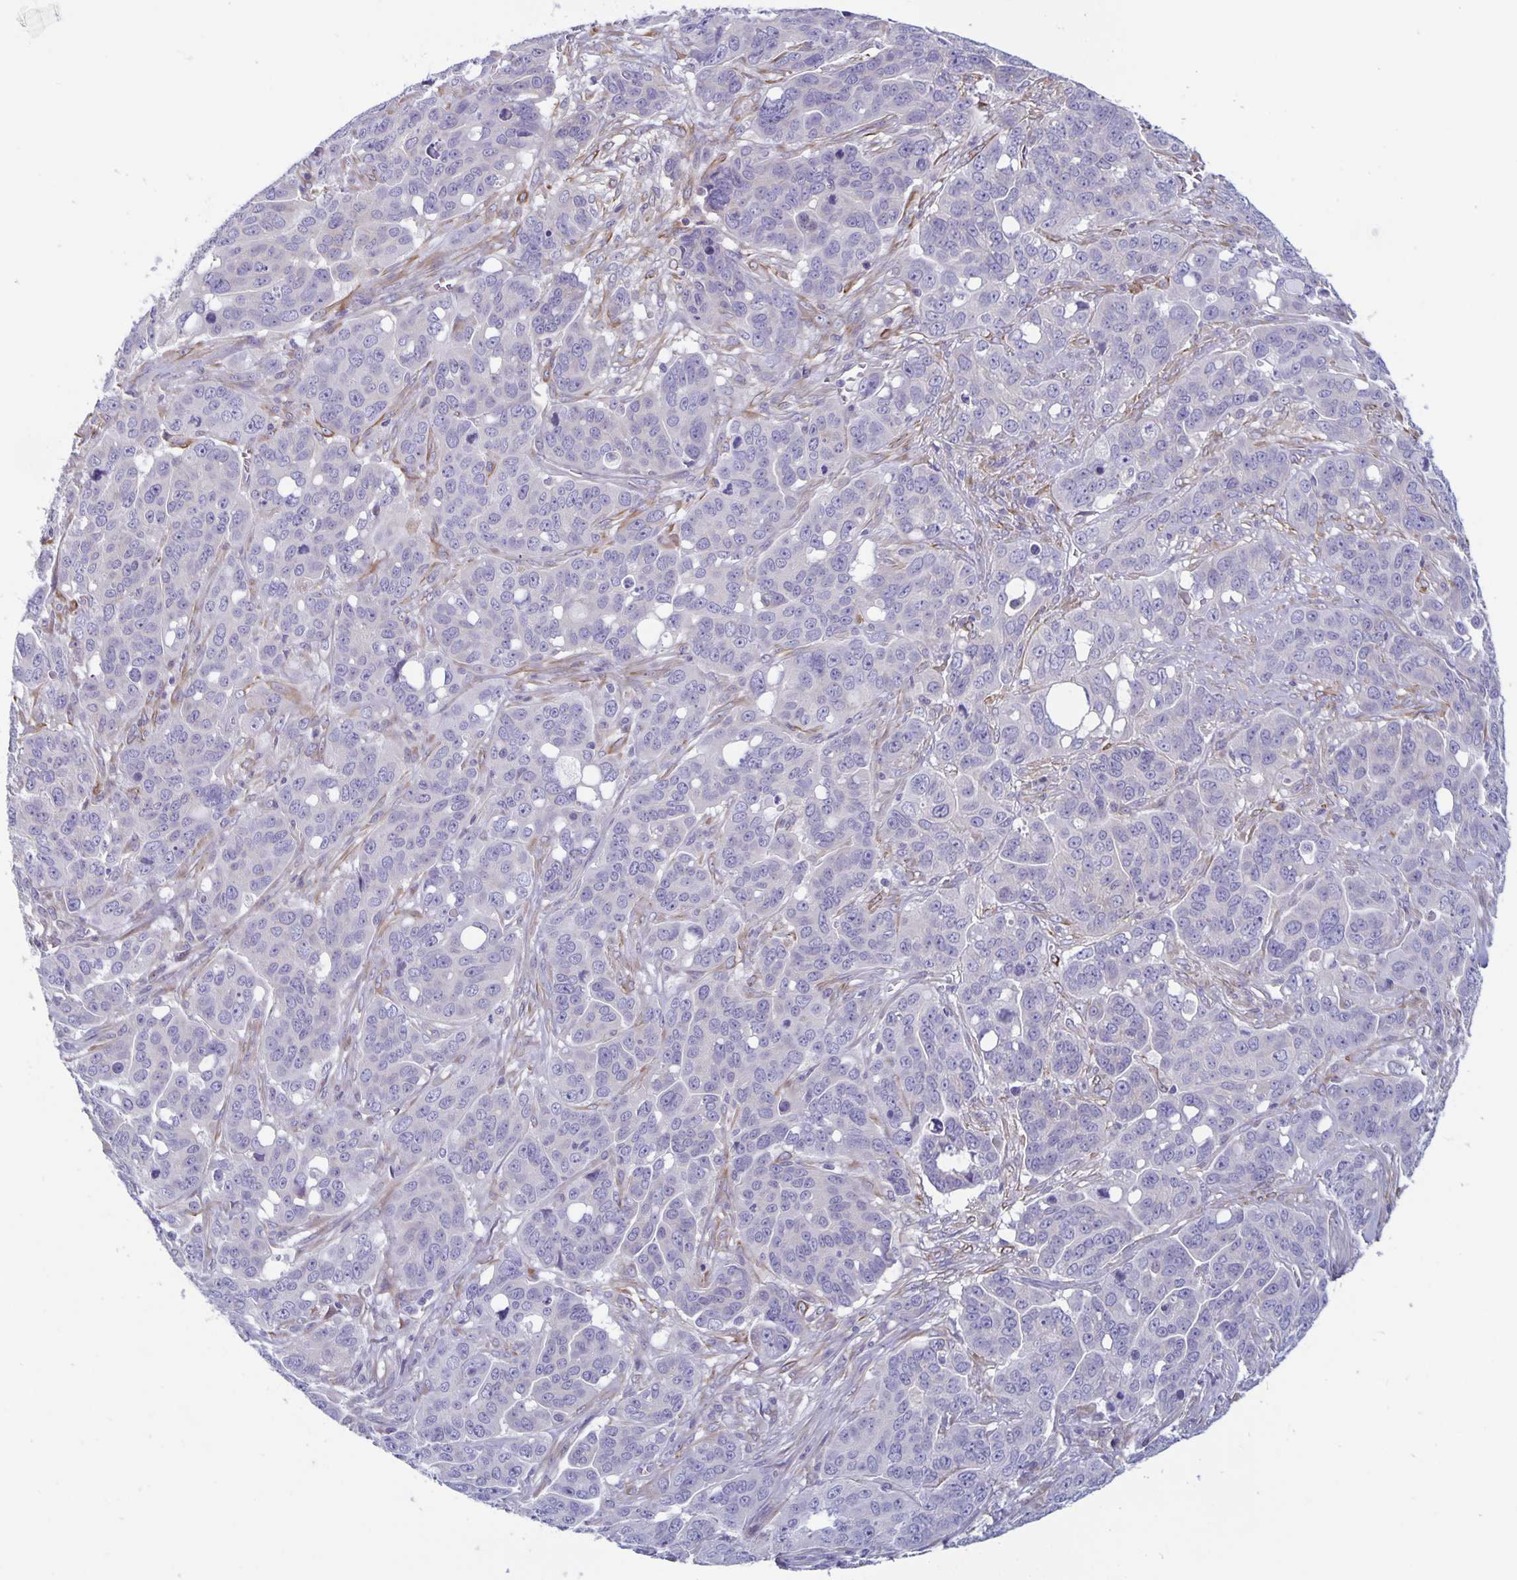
{"staining": {"intensity": "negative", "quantity": "none", "location": "none"}, "tissue": "ovarian cancer", "cell_type": "Tumor cells", "image_type": "cancer", "snomed": [{"axis": "morphology", "description": "Carcinoma, endometroid"}, {"axis": "topography", "description": "Ovary"}], "caption": "Immunohistochemistry (IHC) micrograph of neoplastic tissue: endometroid carcinoma (ovarian) stained with DAB (3,3'-diaminobenzidine) shows no significant protein staining in tumor cells.", "gene": "PLCB3", "patient": {"sex": "female", "age": 78}}